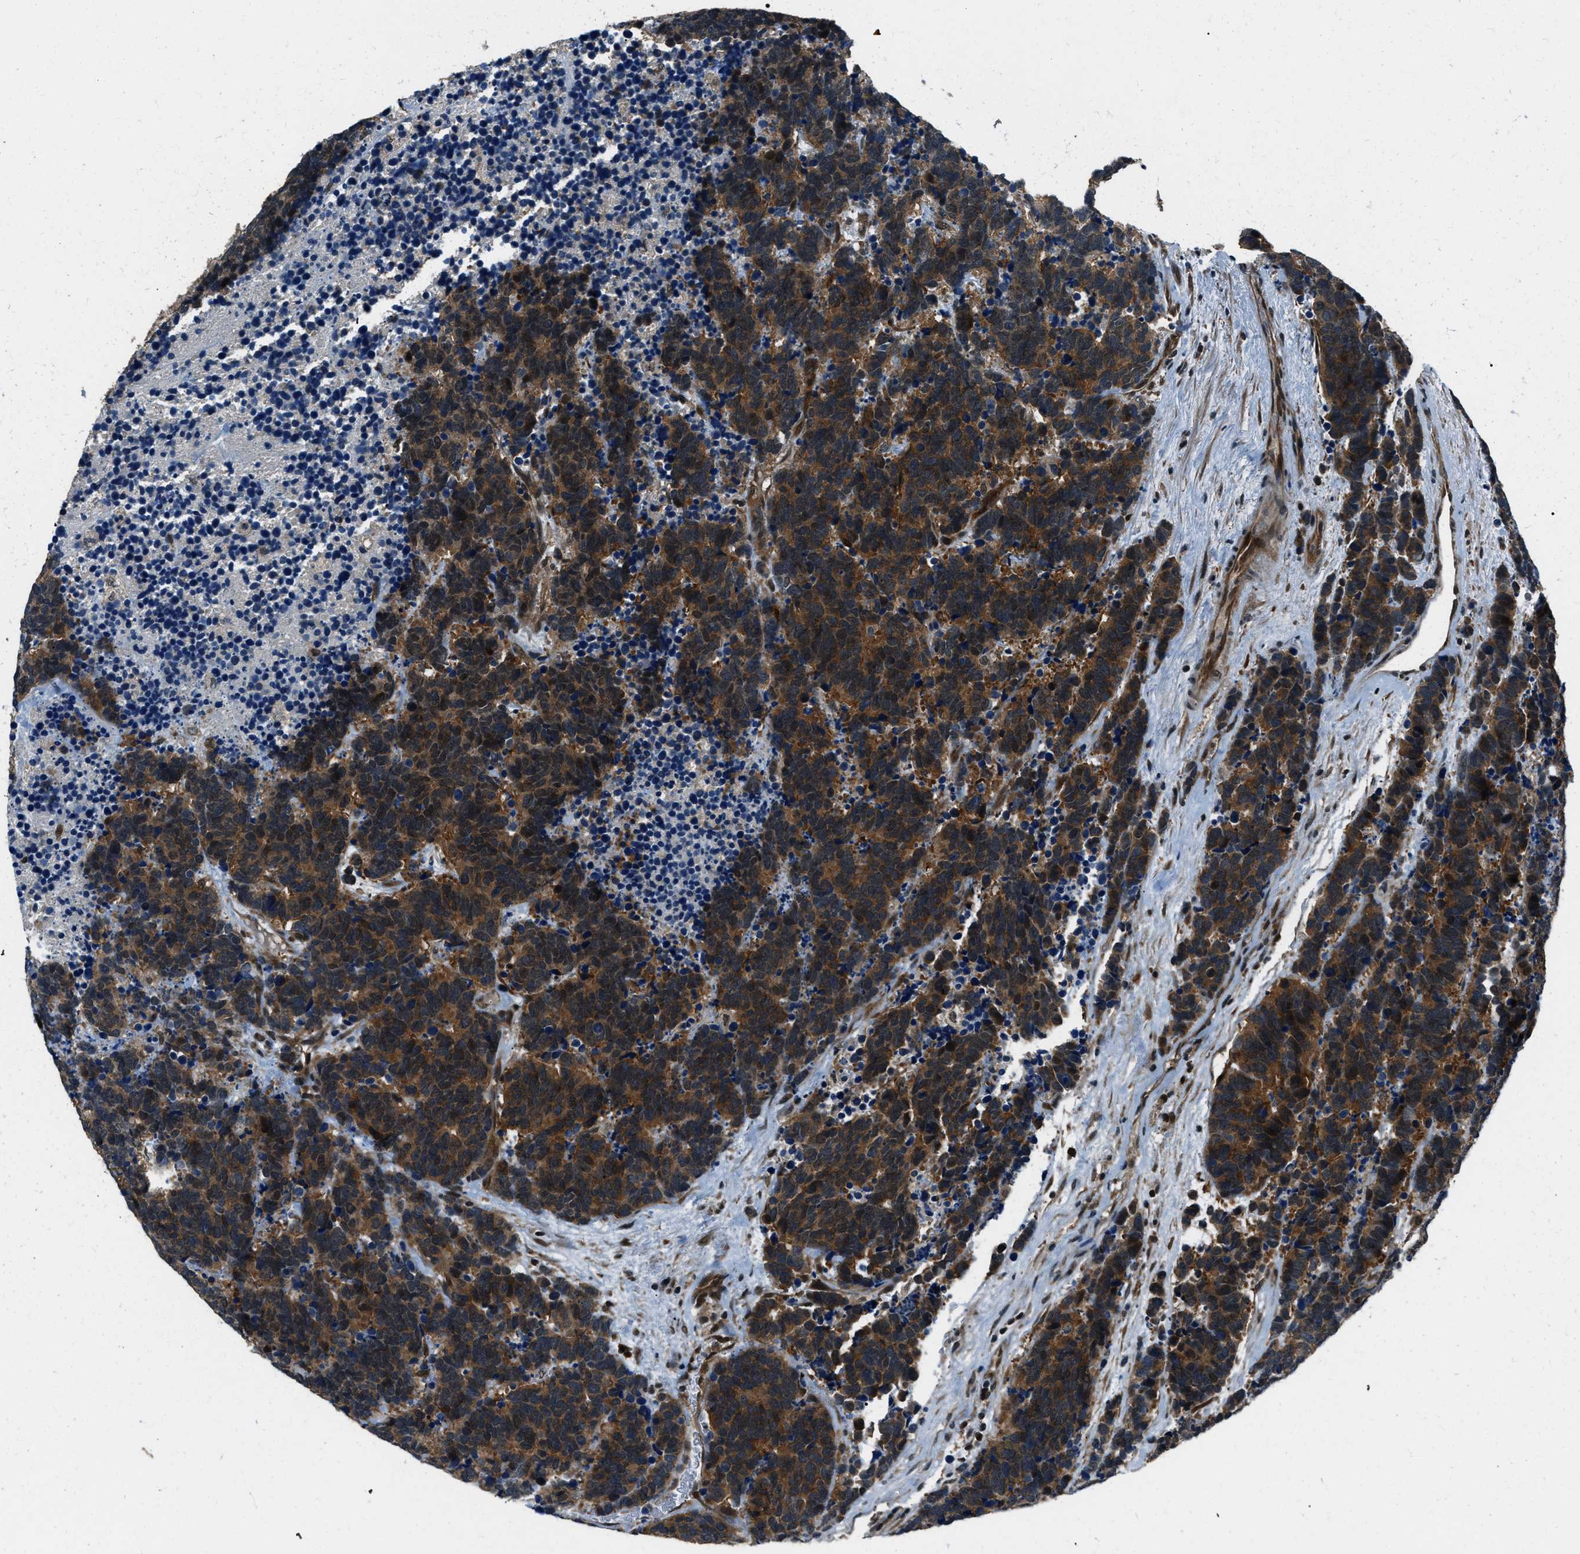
{"staining": {"intensity": "strong", "quantity": ">75%", "location": "cytoplasmic/membranous,nuclear"}, "tissue": "carcinoid", "cell_type": "Tumor cells", "image_type": "cancer", "snomed": [{"axis": "morphology", "description": "Carcinoma, NOS"}, {"axis": "morphology", "description": "Carcinoid, malignant, NOS"}, {"axis": "topography", "description": "Urinary bladder"}], "caption": "This is a photomicrograph of immunohistochemistry (IHC) staining of carcinoid (malignant), which shows strong positivity in the cytoplasmic/membranous and nuclear of tumor cells.", "gene": "NUDCD3", "patient": {"sex": "male", "age": 57}}